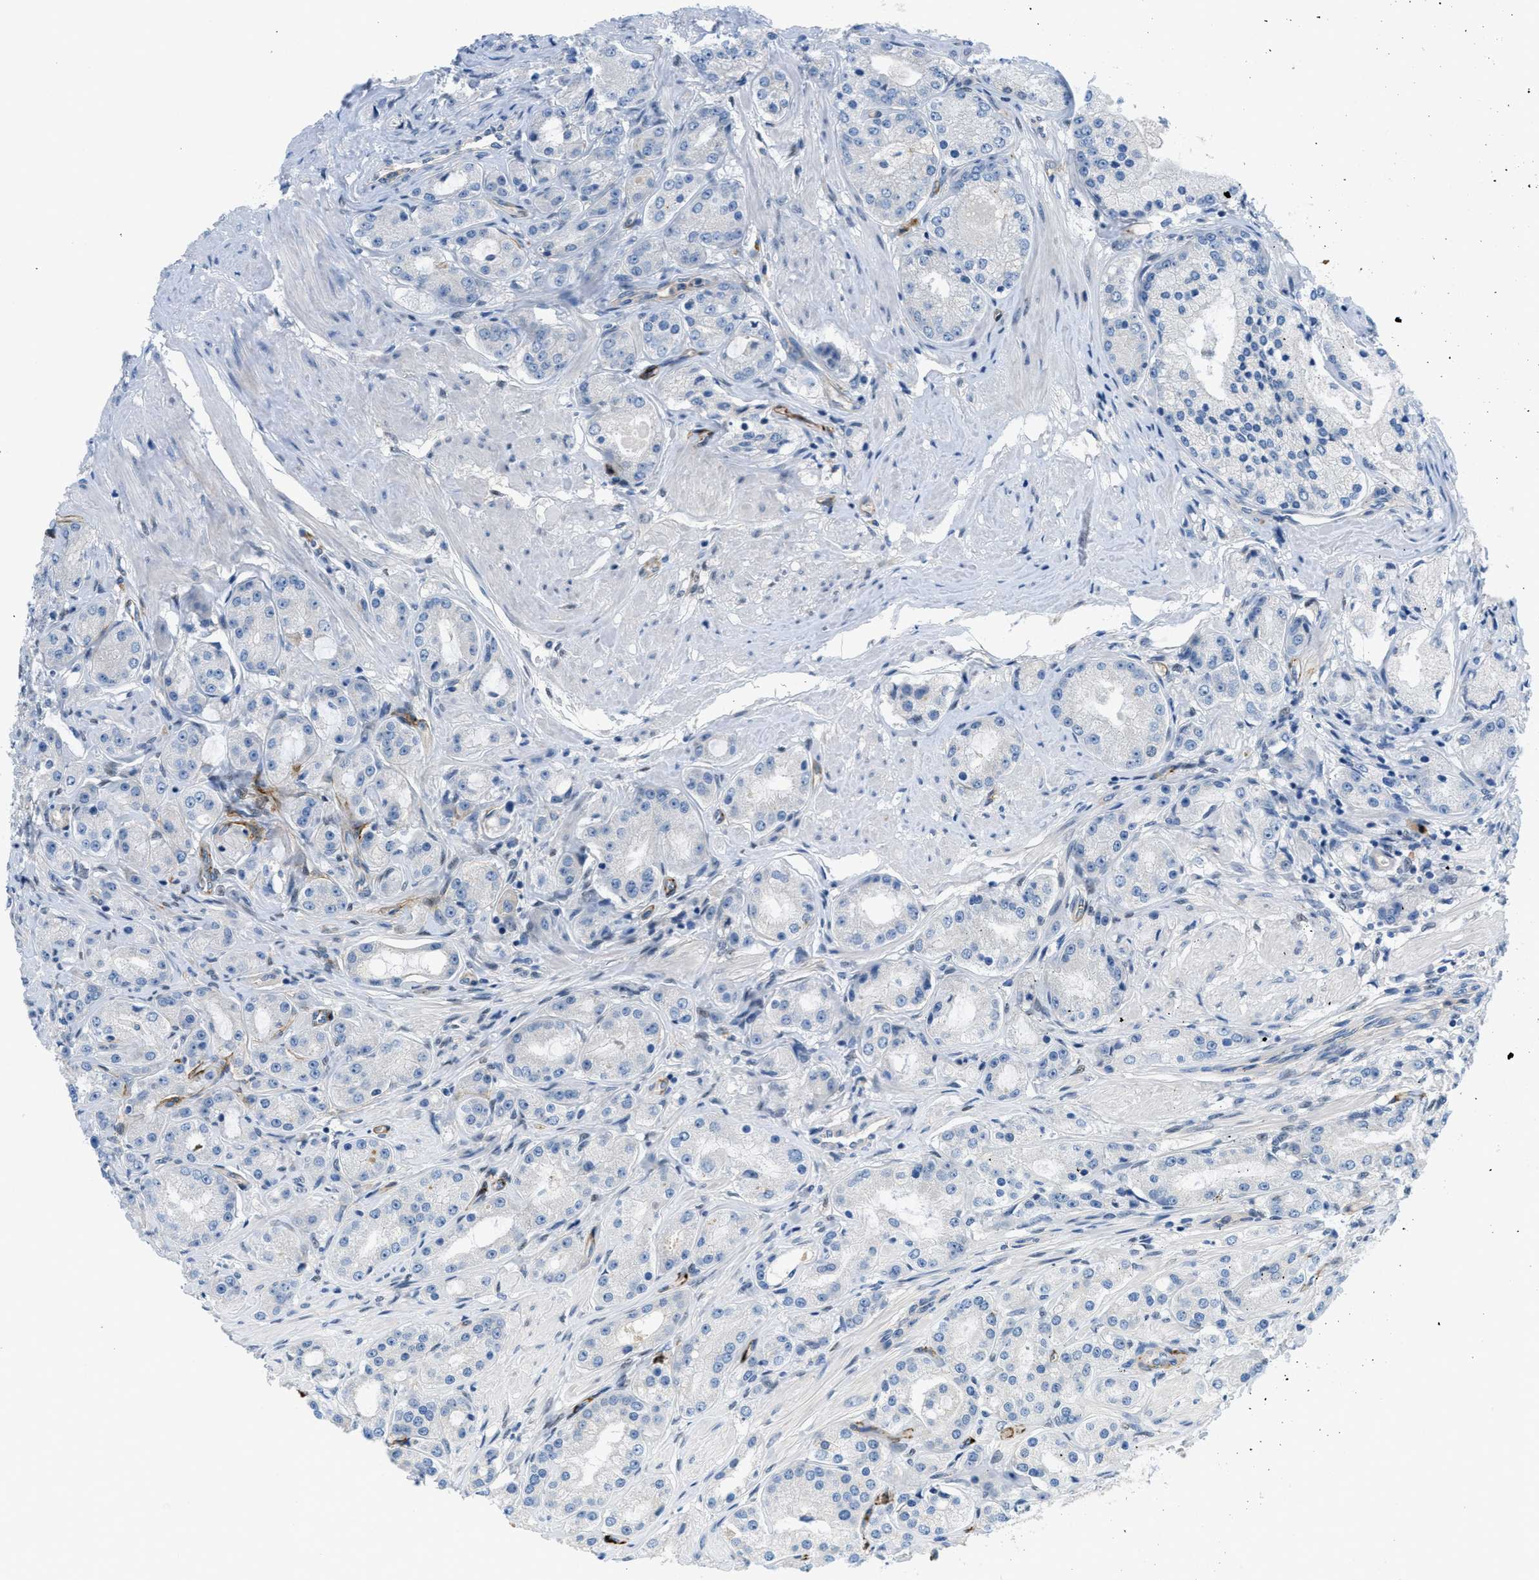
{"staining": {"intensity": "negative", "quantity": "none", "location": "none"}, "tissue": "prostate cancer", "cell_type": "Tumor cells", "image_type": "cancer", "snomed": [{"axis": "morphology", "description": "Adenocarcinoma, Low grade"}, {"axis": "topography", "description": "Prostate"}], "caption": "This is an IHC histopathology image of prostate cancer (low-grade adenocarcinoma). There is no positivity in tumor cells.", "gene": "PGR", "patient": {"sex": "male", "age": 63}}